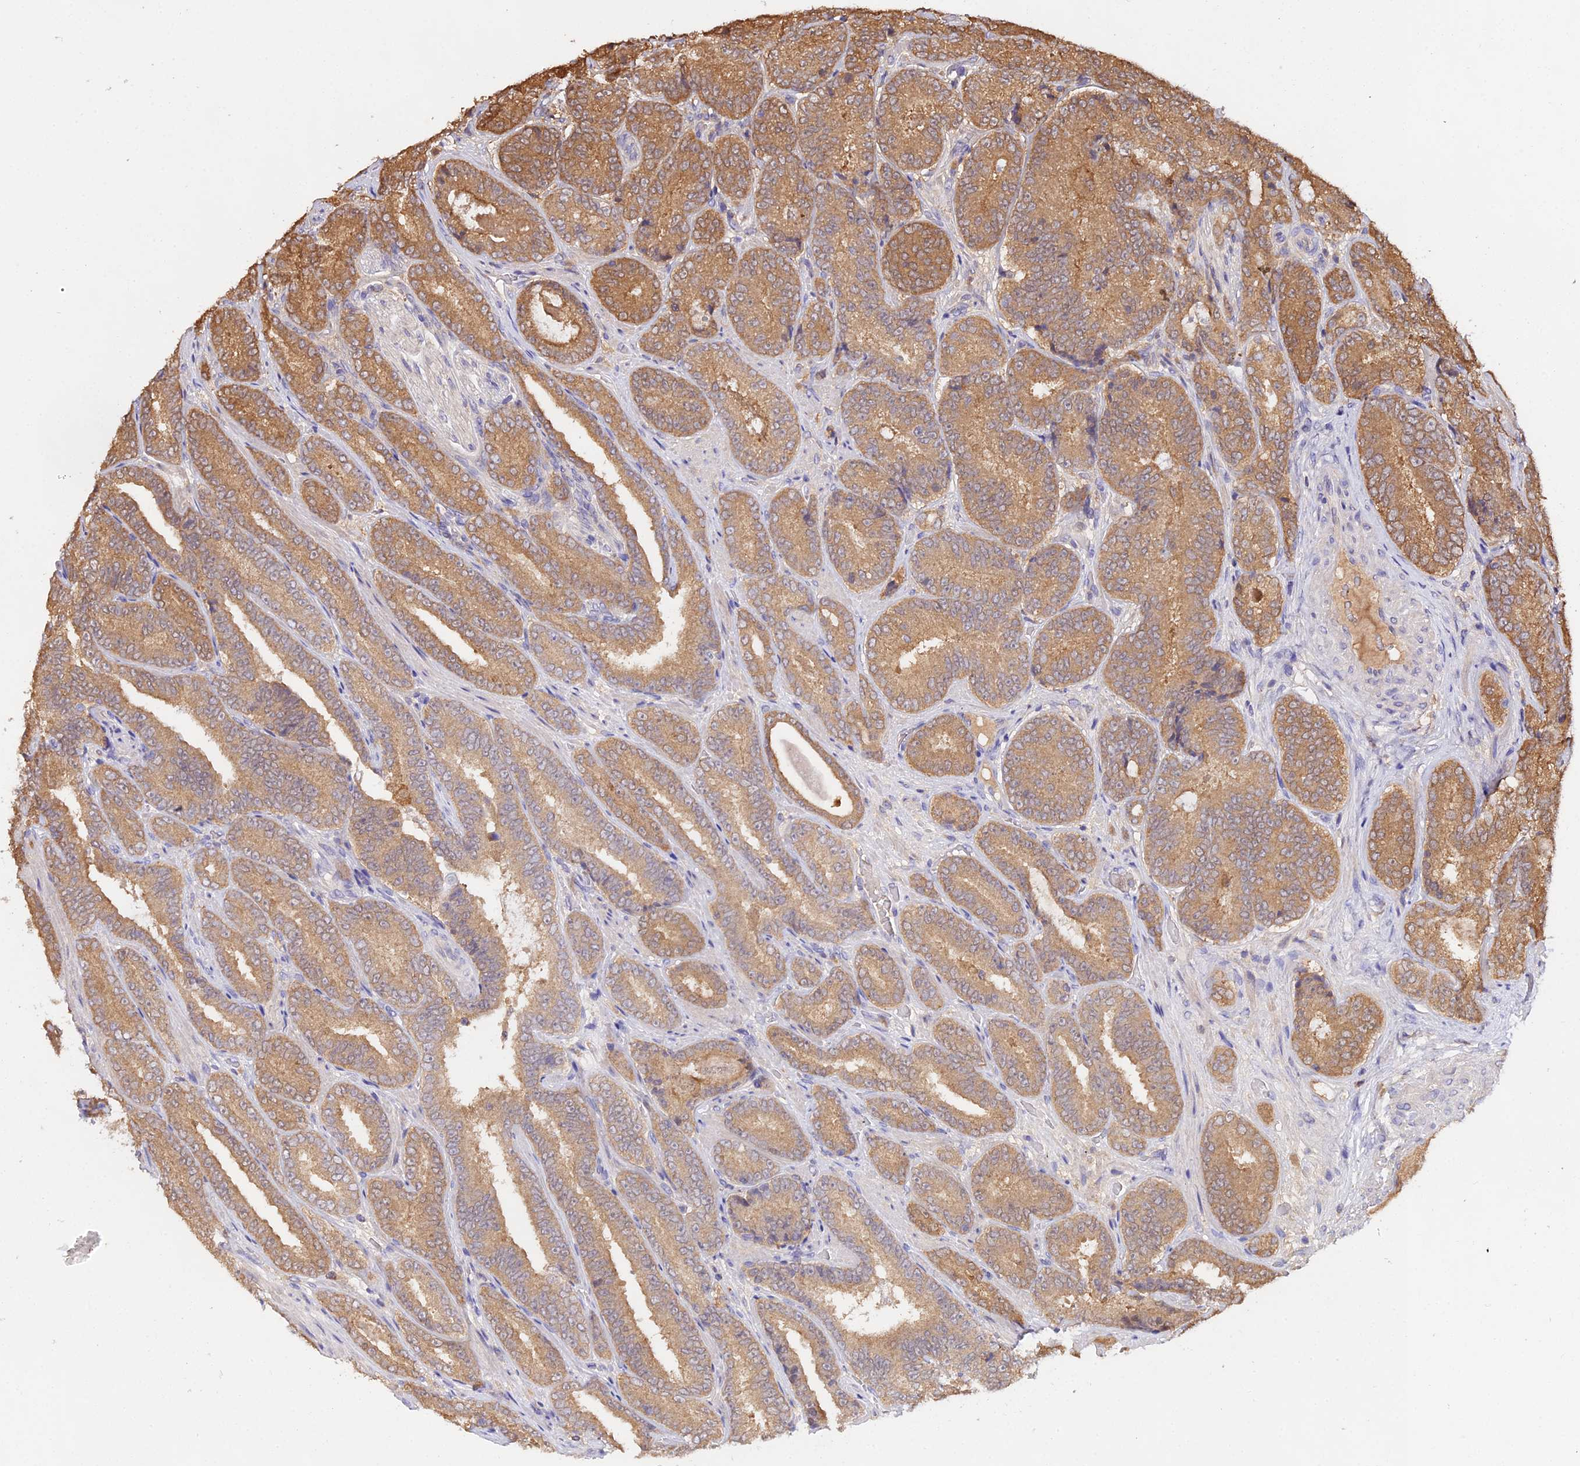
{"staining": {"intensity": "moderate", "quantity": ">75%", "location": "cytoplasmic/membranous"}, "tissue": "prostate cancer", "cell_type": "Tumor cells", "image_type": "cancer", "snomed": [{"axis": "morphology", "description": "Adenocarcinoma, High grade"}, {"axis": "topography", "description": "Prostate"}], "caption": "Approximately >75% of tumor cells in high-grade adenocarcinoma (prostate) demonstrate moderate cytoplasmic/membranous protein staining as visualized by brown immunohistochemical staining.", "gene": "FBP1", "patient": {"sex": "male", "age": 72}}